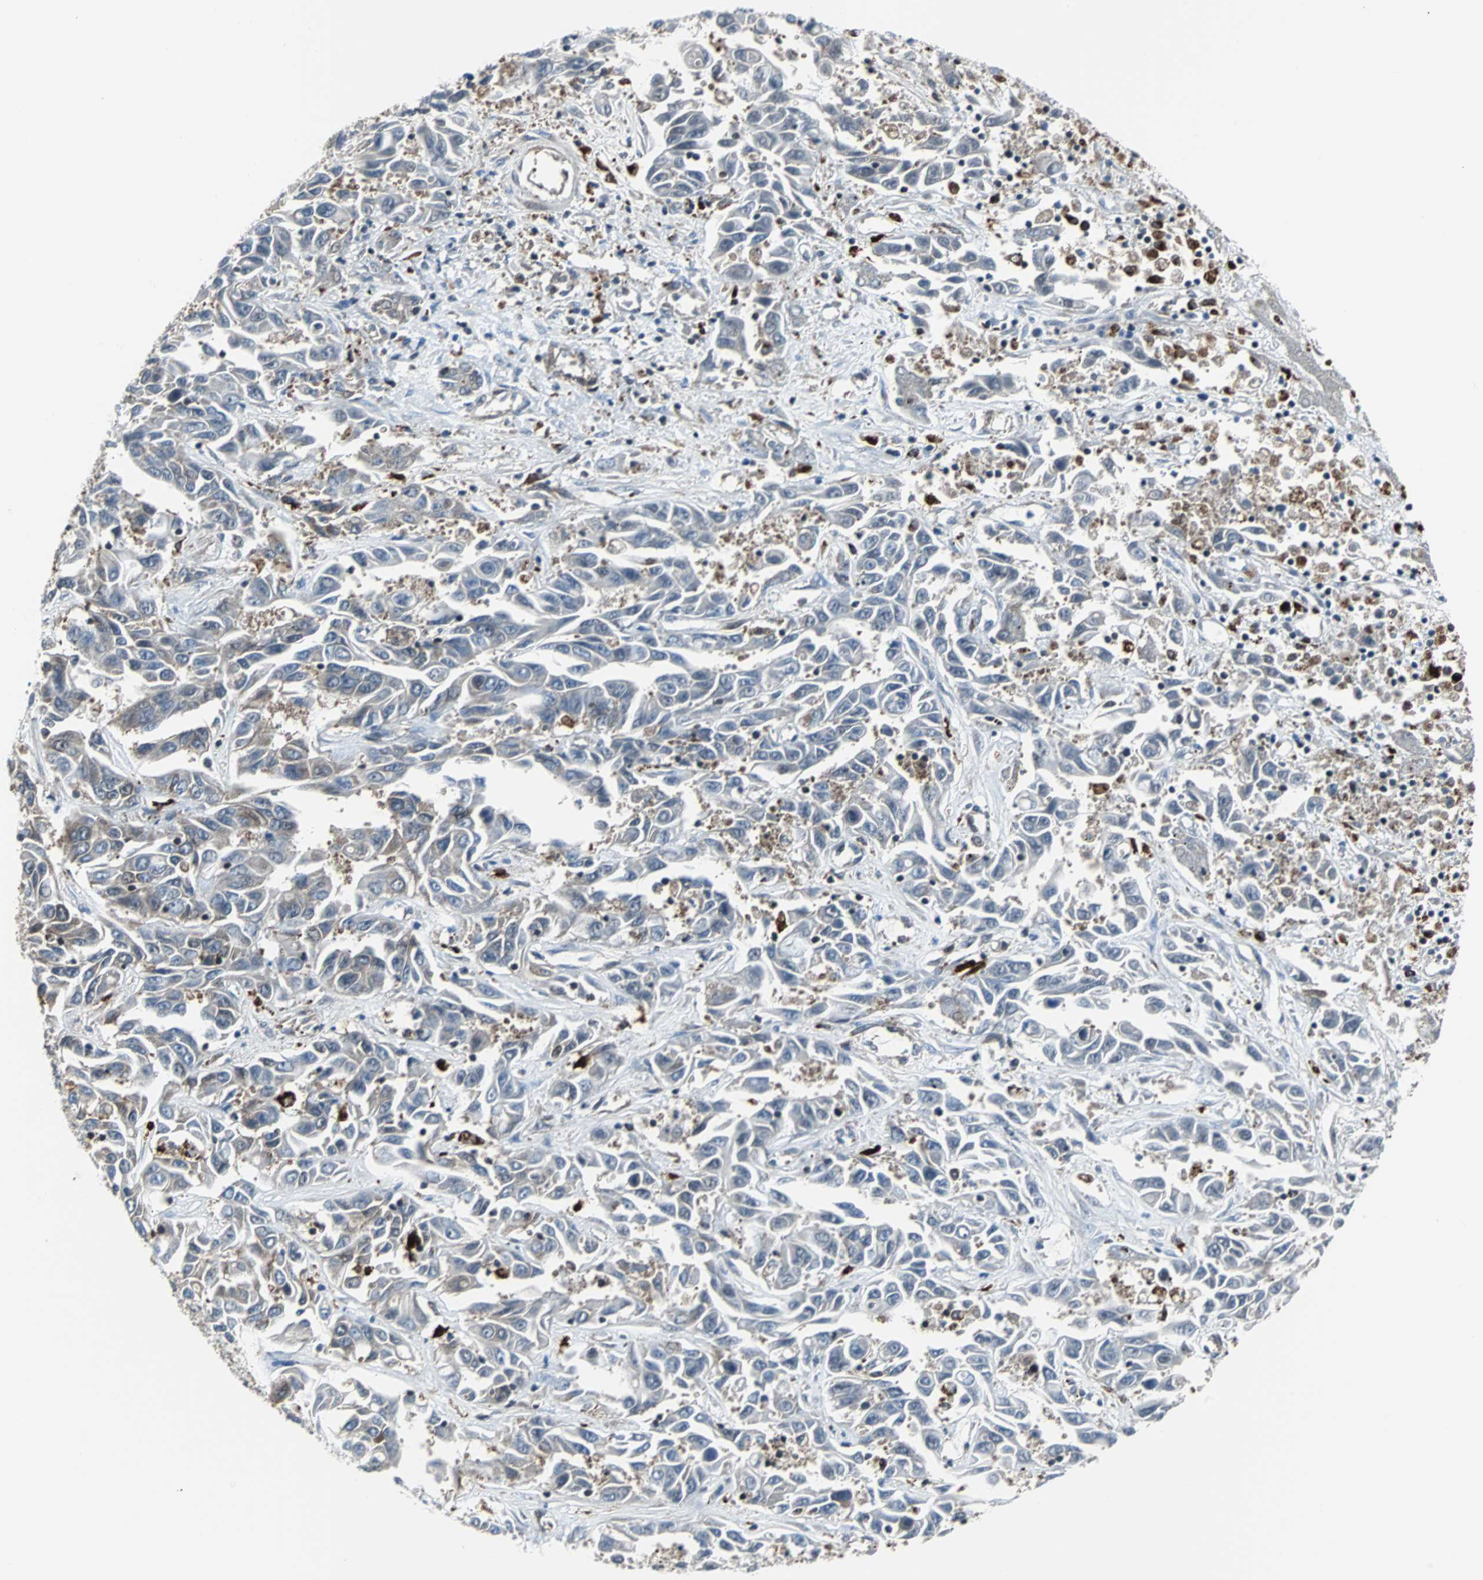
{"staining": {"intensity": "weak", "quantity": ">75%", "location": "cytoplasmic/membranous"}, "tissue": "liver cancer", "cell_type": "Tumor cells", "image_type": "cancer", "snomed": [{"axis": "morphology", "description": "Cholangiocarcinoma"}, {"axis": "topography", "description": "Liver"}], "caption": "Immunohistochemistry (DAB) staining of cholangiocarcinoma (liver) demonstrates weak cytoplasmic/membranous protein staining in approximately >75% of tumor cells.", "gene": "RELA", "patient": {"sex": "female", "age": 52}}